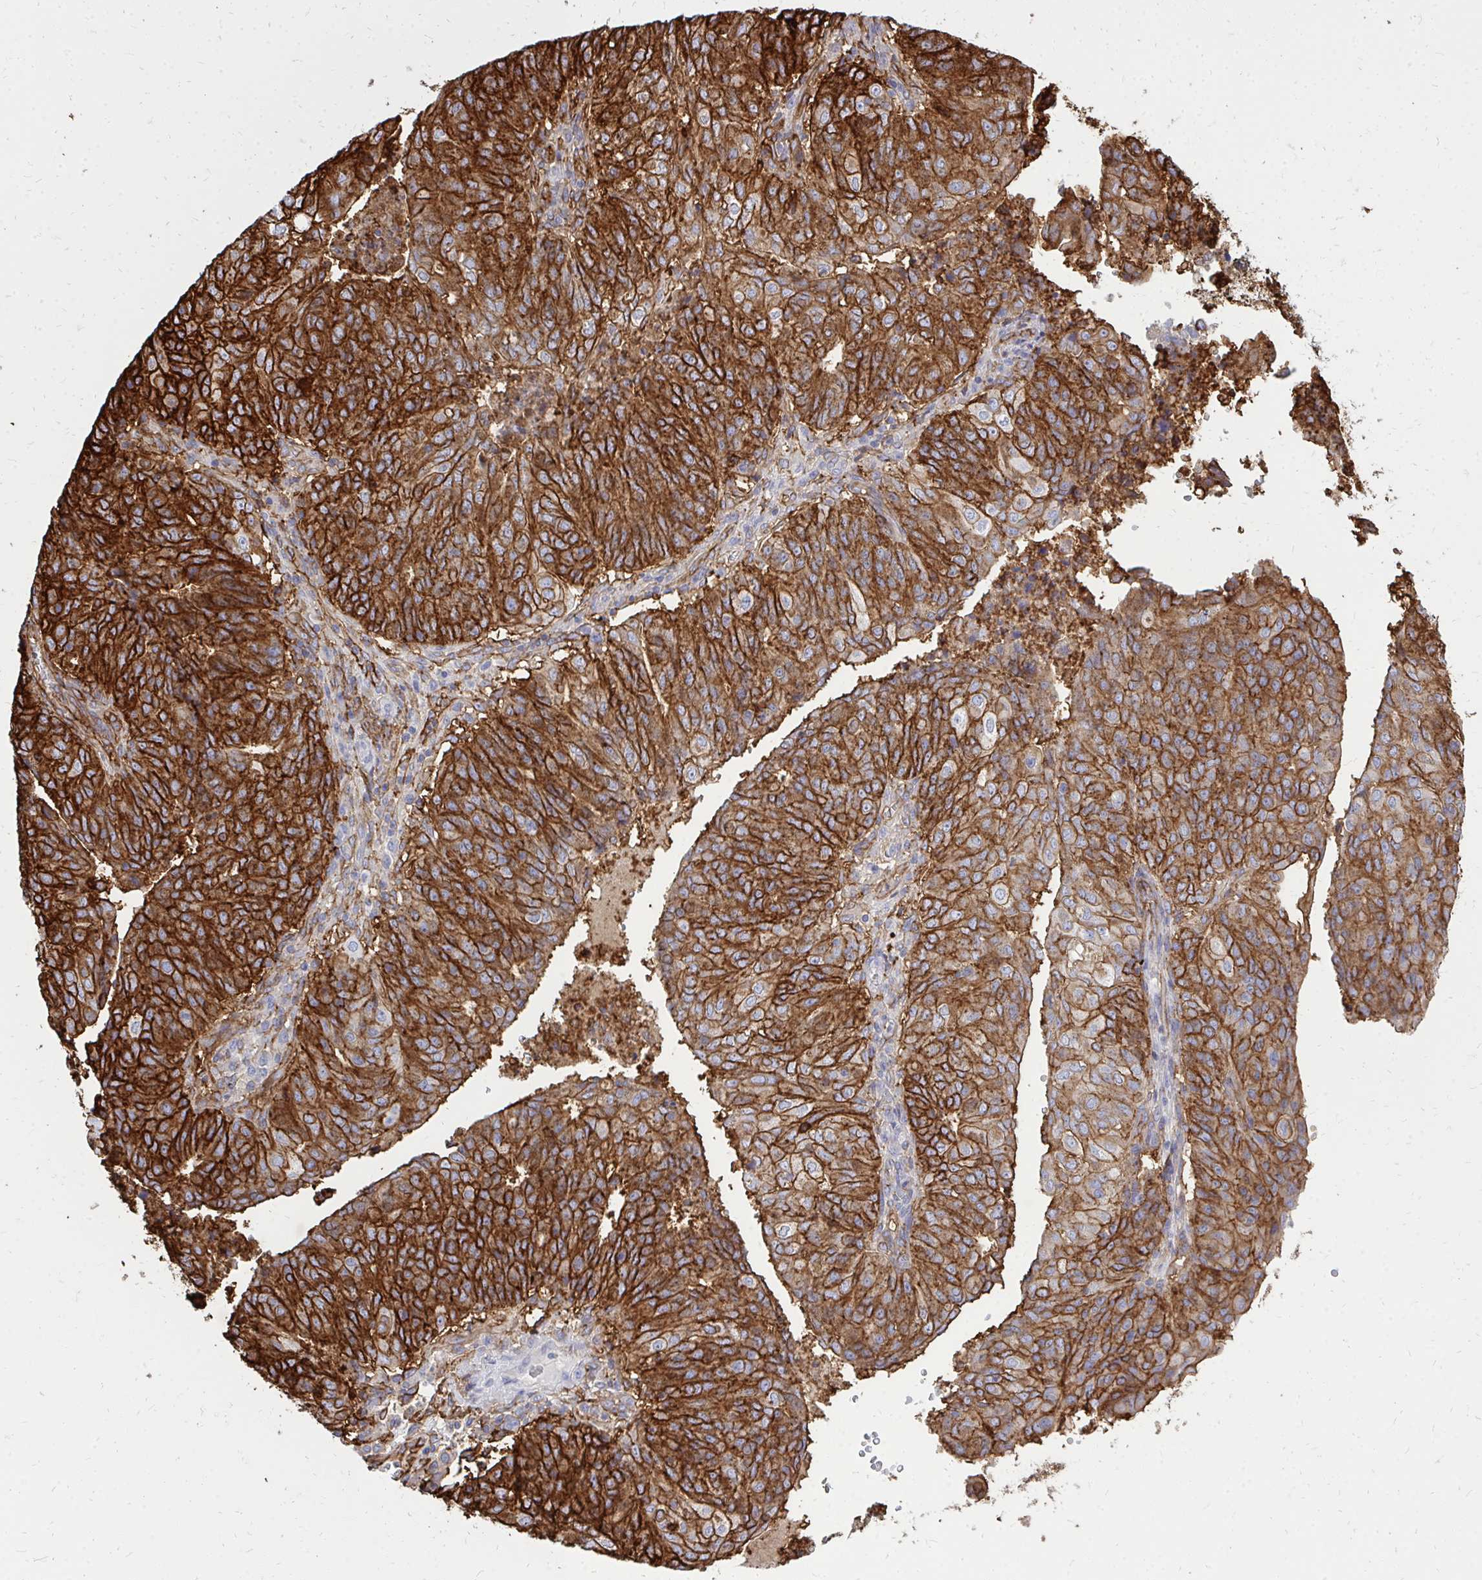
{"staining": {"intensity": "strong", "quantity": ">75%", "location": "cytoplasmic/membranous"}, "tissue": "endometrial cancer", "cell_type": "Tumor cells", "image_type": "cancer", "snomed": [{"axis": "morphology", "description": "Adenocarcinoma, NOS"}, {"axis": "topography", "description": "Endometrium"}], "caption": "Immunohistochemical staining of human endometrial cancer (adenocarcinoma) shows high levels of strong cytoplasmic/membranous positivity in approximately >75% of tumor cells. (DAB IHC, brown staining for protein, blue staining for nuclei).", "gene": "MARCKSL1", "patient": {"sex": "female", "age": 82}}